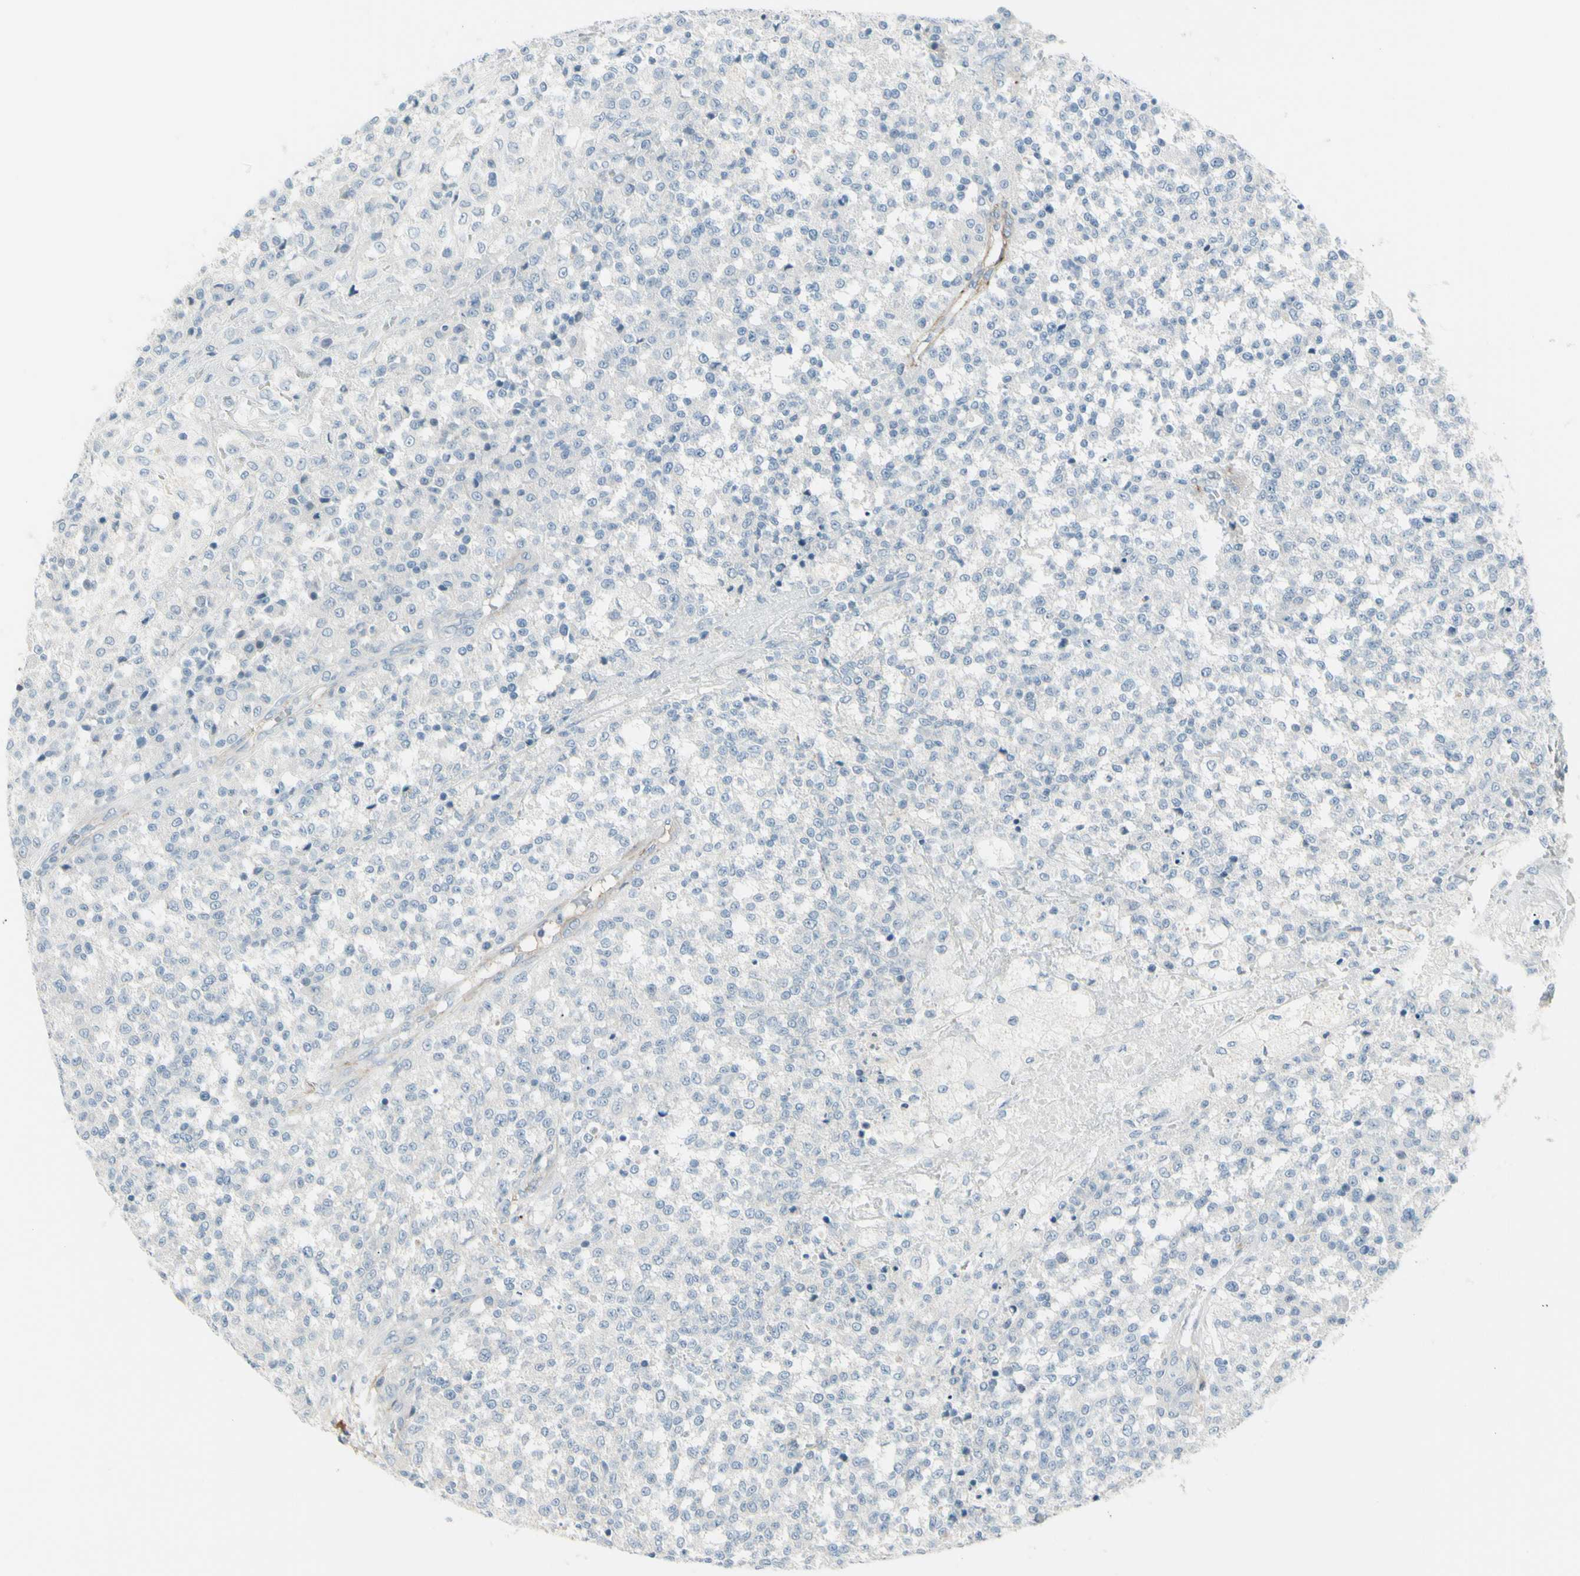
{"staining": {"intensity": "negative", "quantity": "none", "location": "none"}, "tissue": "testis cancer", "cell_type": "Tumor cells", "image_type": "cancer", "snomed": [{"axis": "morphology", "description": "Seminoma, NOS"}, {"axis": "topography", "description": "Testis"}], "caption": "Immunohistochemistry of testis seminoma demonstrates no positivity in tumor cells.", "gene": "GPR34", "patient": {"sex": "male", "age": 59}}